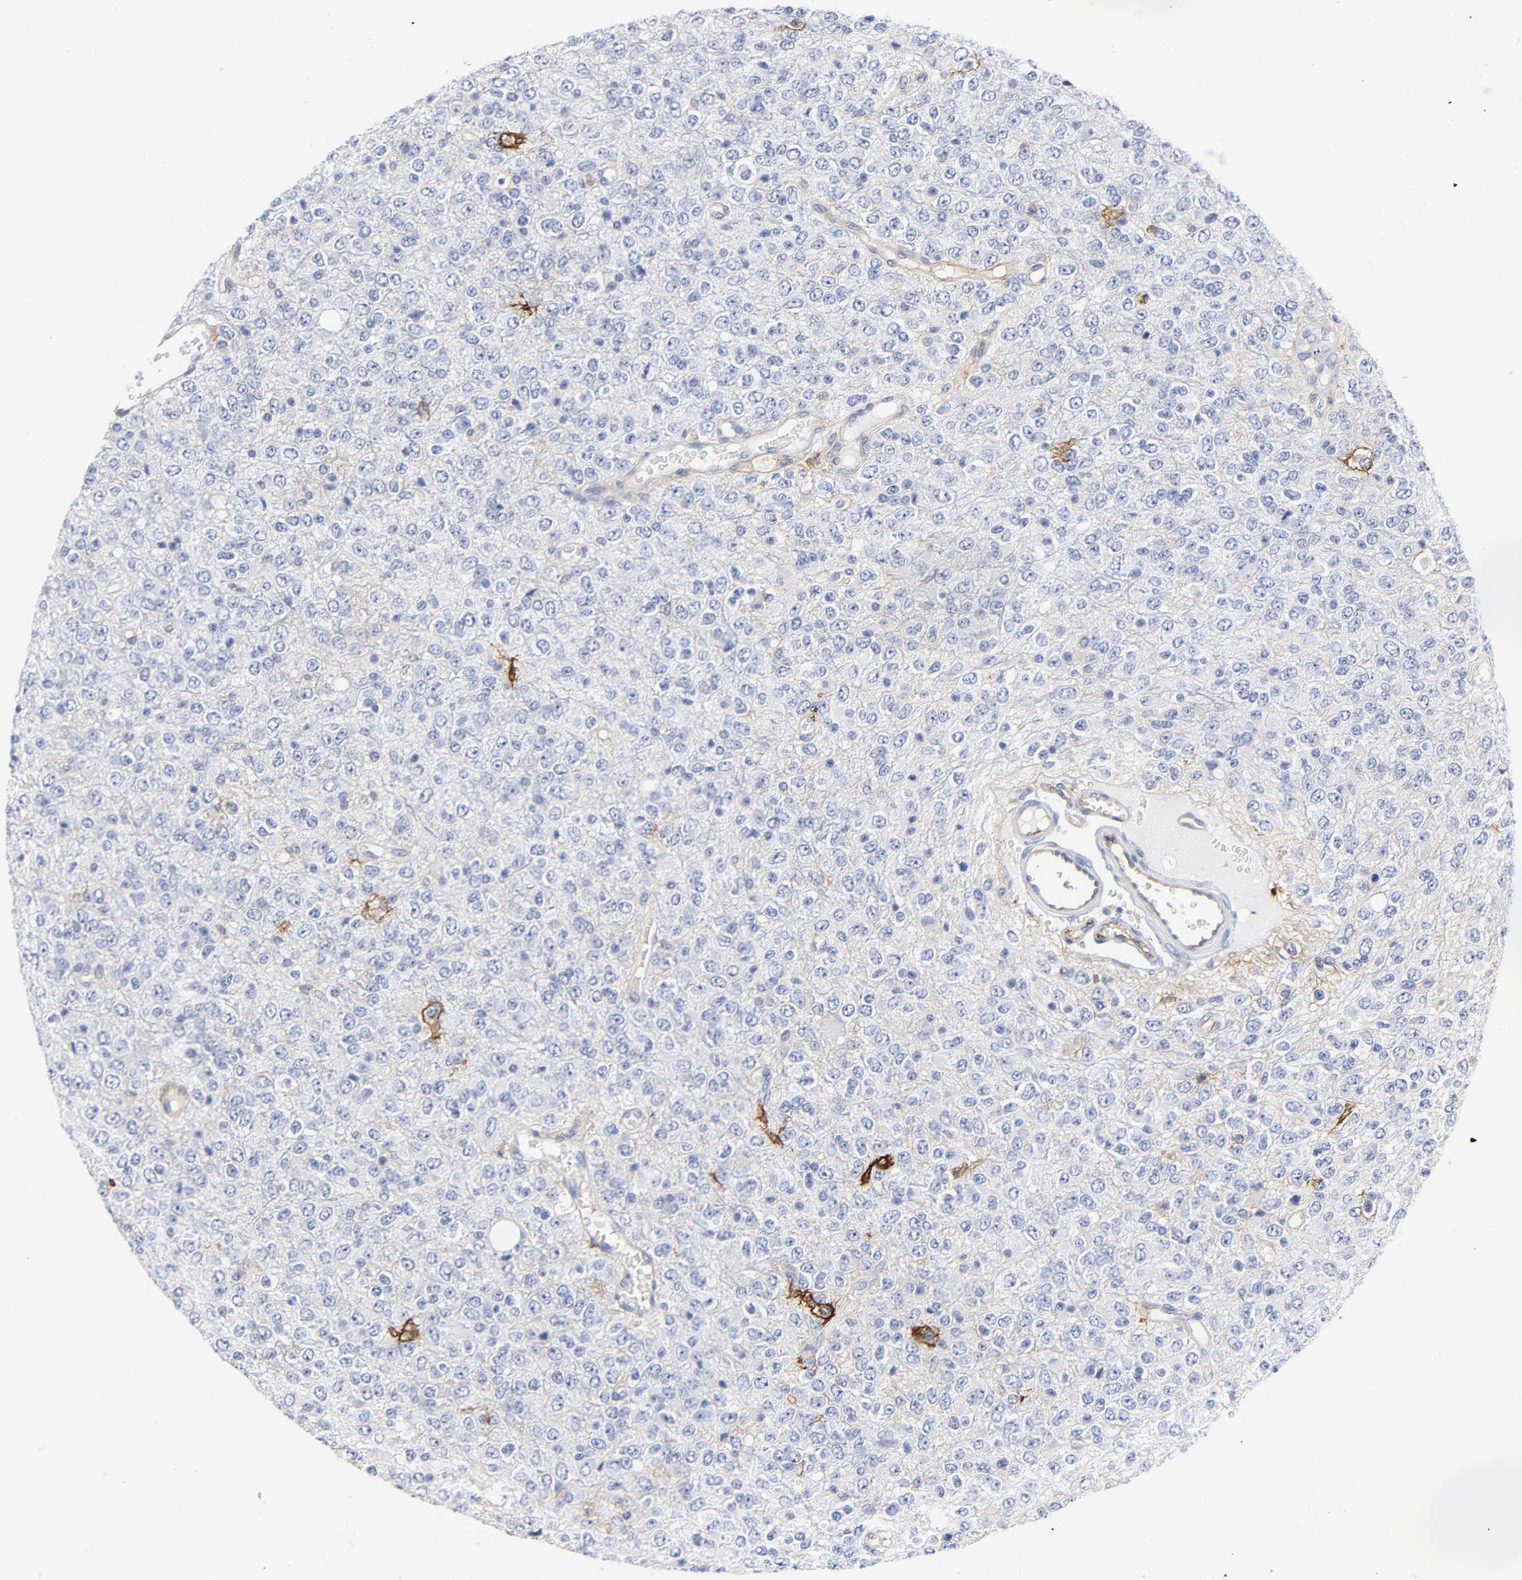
{"staining": {"intensity": "negative", "quantity": "none", "location": "none"}, "tissue": "glioma", "cell_type": "Tumor cells", "image_type": "cancer", "snomed": [{"axis": "morphology", "description": "Glioma, malignant, High grade"}, {"axis": "topography", "description": "pancreas cauda"}], "caption": "DAB immunohistochemical staining of human malignant glioma (high-grade) demonstrates no significant staining in tumor cells.", "gene": "ICAM1", "patient": {"sex": "male", "age": 60}}